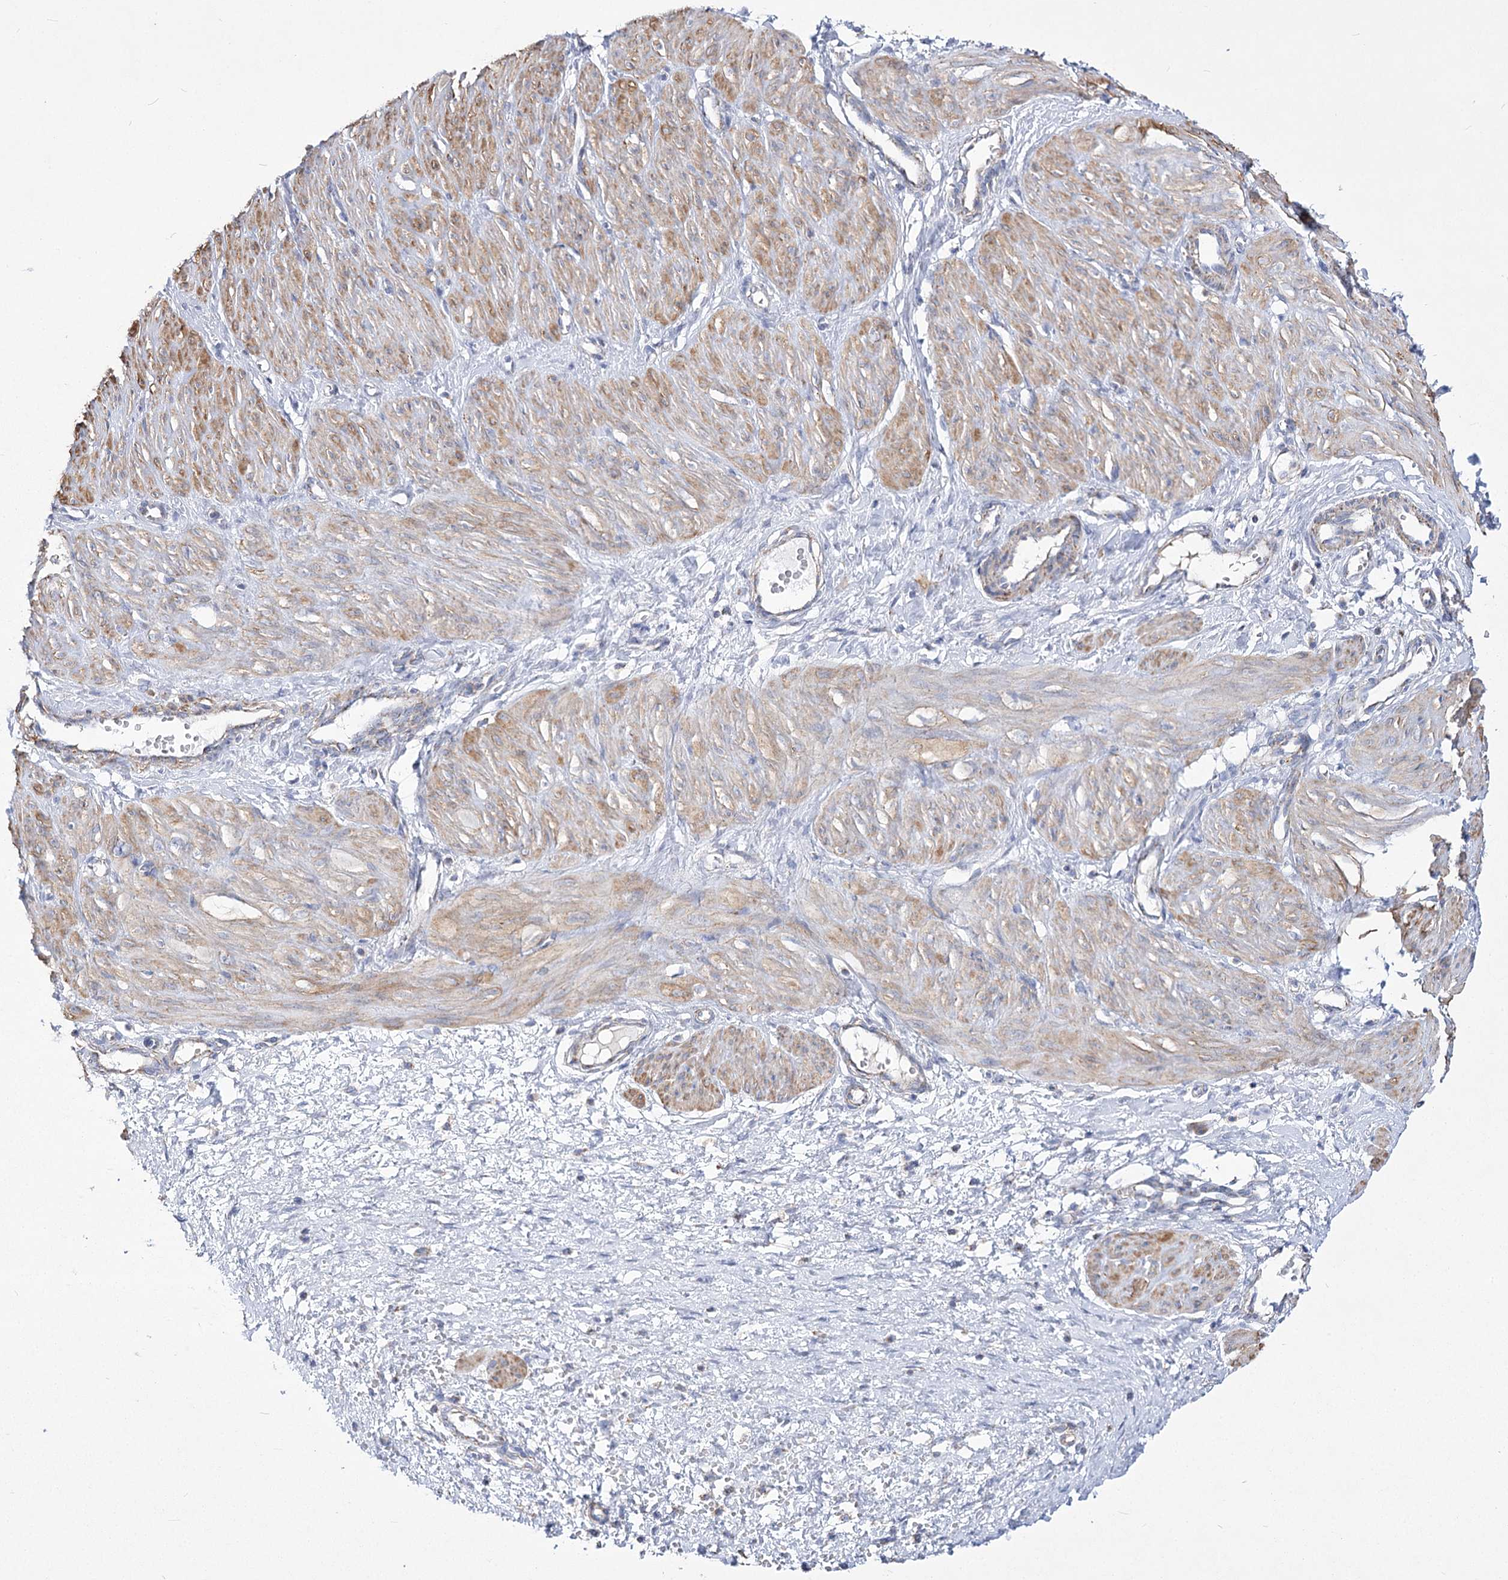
{"staining": {"intensity": "moderate", "quantity": "25%-75%", "location": "cytoplasmic/membranous"}, "tissue": "smooth muscle", "cell_type": "Smooth muscle cells", "image_type": "normal", "snomed": [{"axis": "morphology", "description": "Normal tissue, NOS"}, {"axis": "topography", "description": "Endometrium"}], "caption": "Benign smooth muscle exhibits moderate cytoplasmic/membranous staining in approximately 25%-75% of smooth muscle cells Using DAB (brown) and hematoxylin (blue) stains, captured at high magnification using brightfield microscopy..", "gene": "PDHB", "patient": {"sex": "female", "age": 33}}